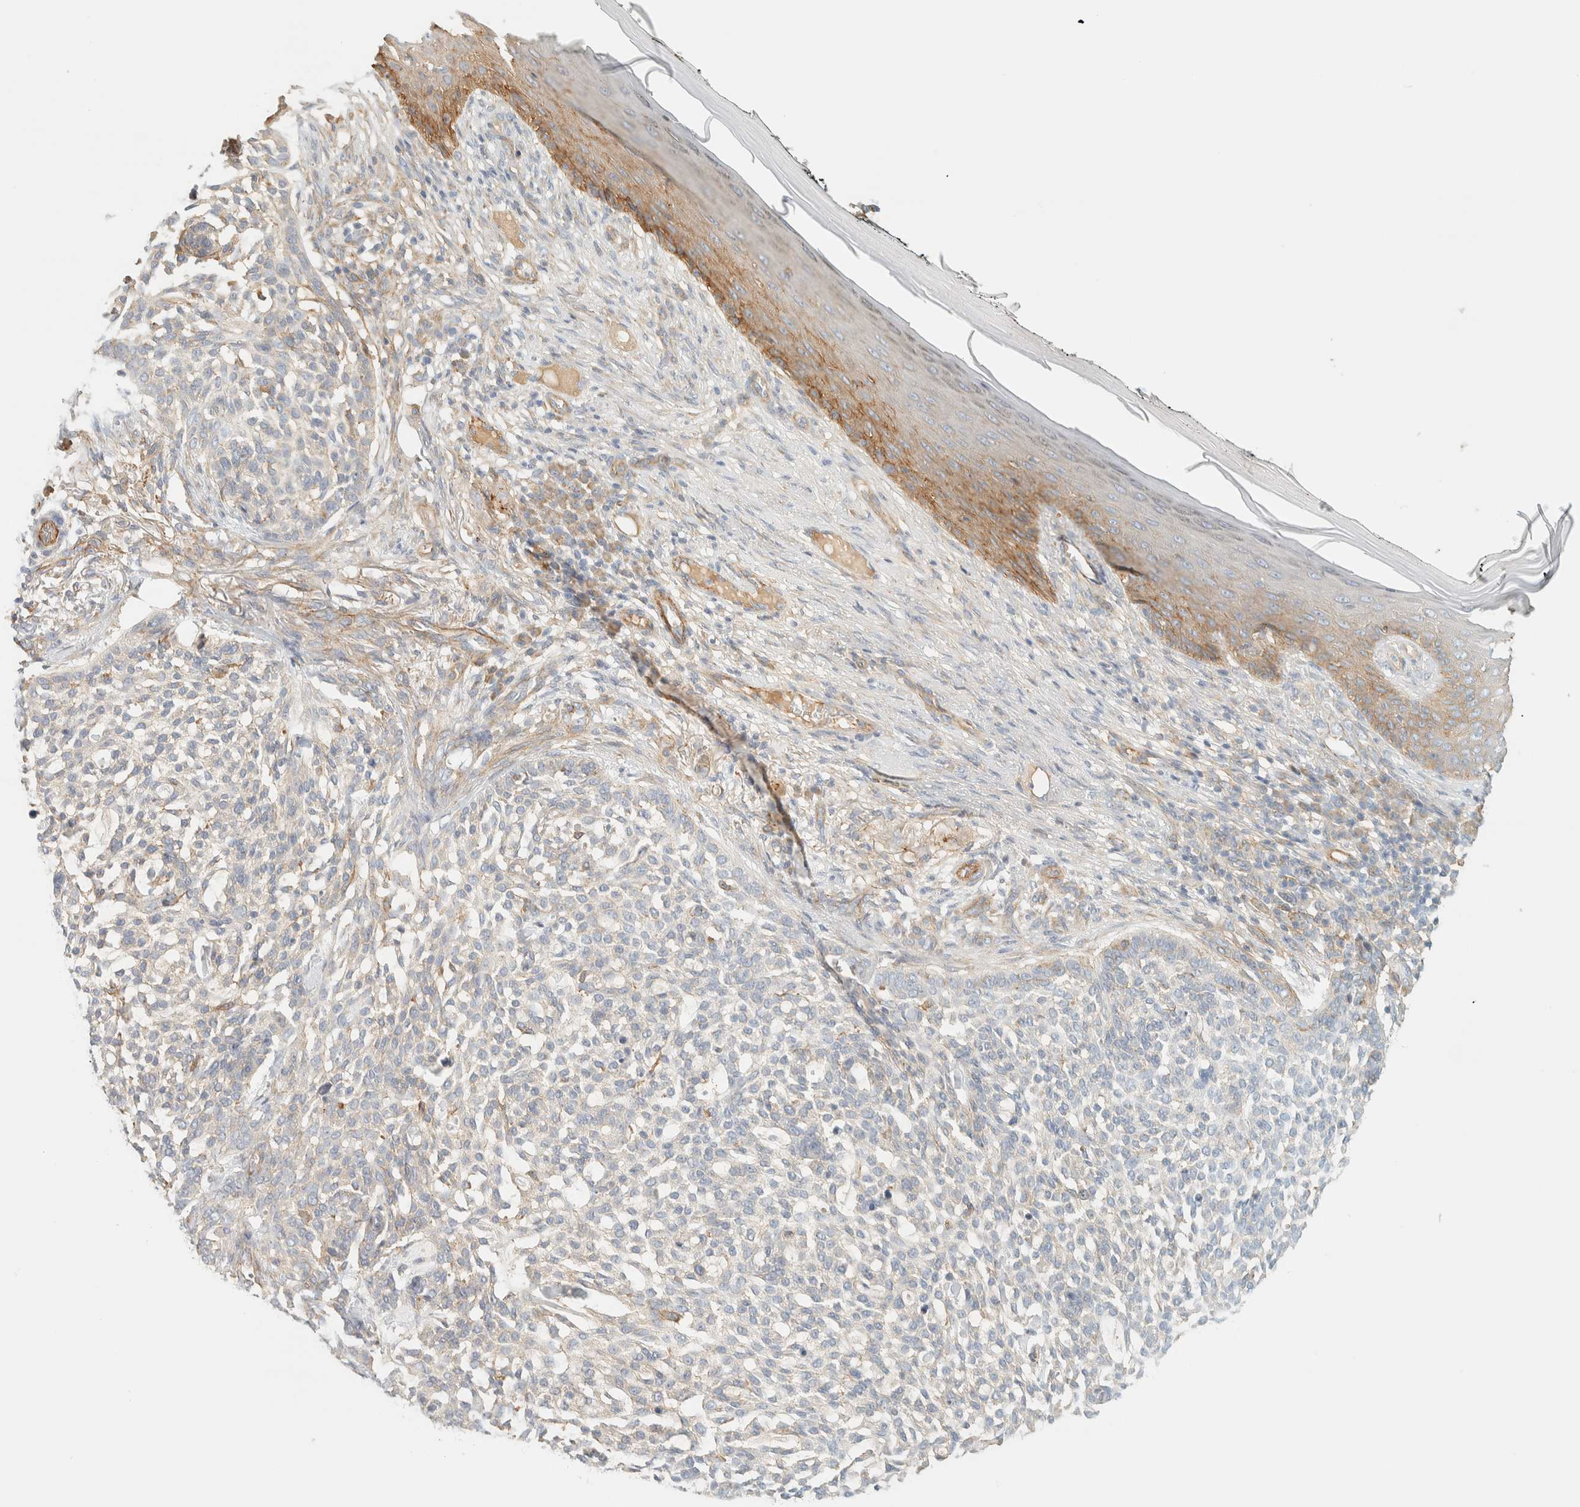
{"staining": {"intensity": "weak", "quantity": "<25%", "location": "cytoplasmic/membranous"}, "tissue": "skin cancer", "cell_type": "Tumor cells", "image_type": "cancer", "snomed": [{"axis": "morphology", "description": "Basal cell carcinoma"}, {"axis": "topography", "description": "Skin"}], "caption": "There is no significant staining in tumor cells of basal cell carcinoma (skin).", "gene": "LIMA1", "patient": {"sex": "female", "age": 64}}